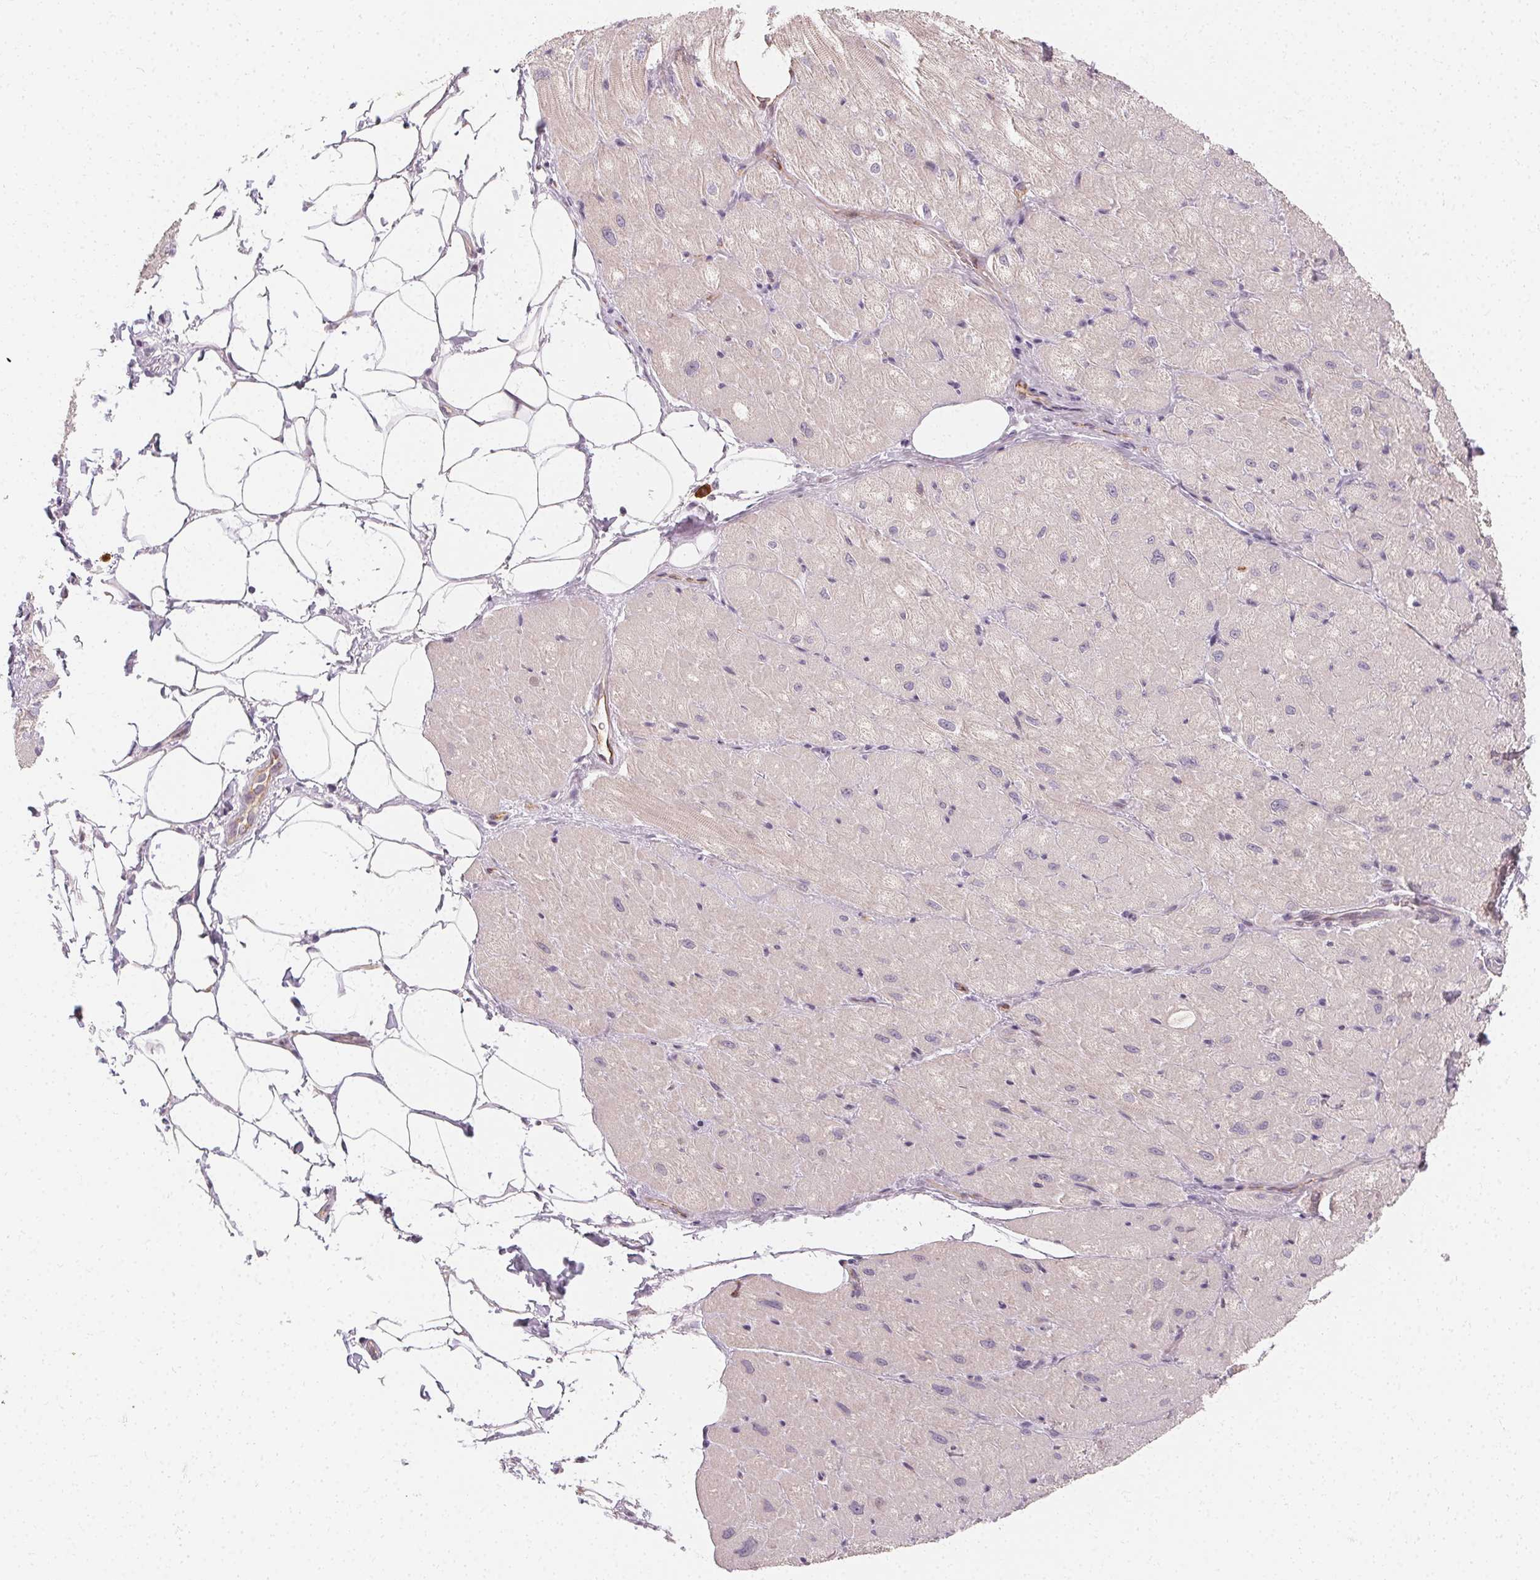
{"staining": {"intensity": "weak", "quantity": "25%-75%", "location": "cytoplasmic/membranous"}, "tissue": "heart muscle", "cell_type": "Cardiomyocytes", "image_type": "normal", "snomed": [{"axis": "morphology", "description": "Normal tissue, NOS"}, {"axis": "topography", "description": "Heart"}], "caption": "The histopathology image exhibits immunohistochemical staining of normal heart muscle. There is weak cytoplasmic/membranous staining is appreciated in approximately 25%-75% of cardiomyocytes.", "gene": "CLCNKA", "patient": {"sex": "male", "age": 62}}